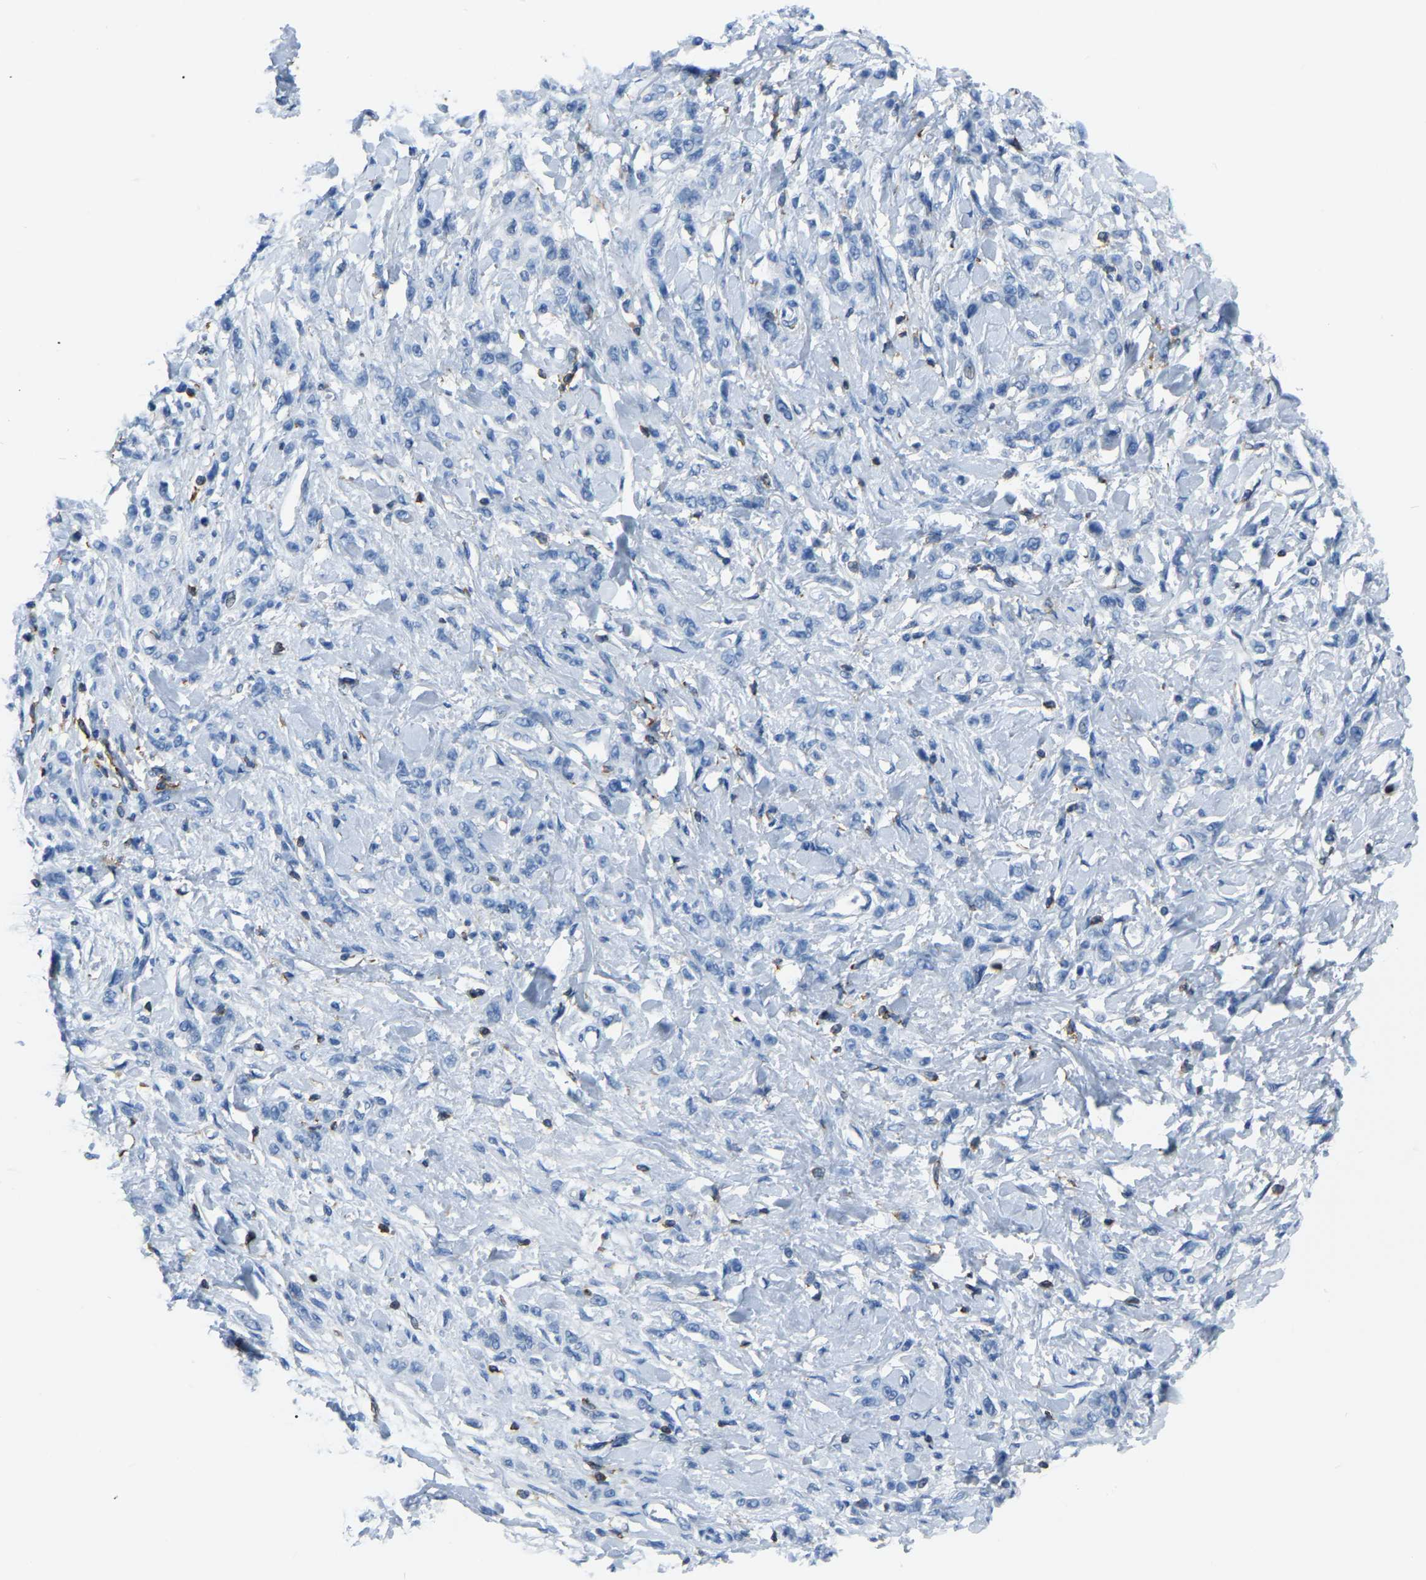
{"staining": {"intensity": "negative", "quantity": "none", "location": "none"}, "tissue": "stomach cancer", "cell_type": "Tumor cells", "image_type": "cancer", "snomed": [{"axis": "morphology", "description": "Normal tissue, NOS"}, {"axis": "morphology", "description": "Adenocarcinoma, NOS"}, {"axis": "topography", "description": "Stomach"}], "caption": "IHC of stomach cancer demonstrates no expression in tumor cells.", "gene": "ARHGAP45", "patient": {"sex": "male", "age": 82}}